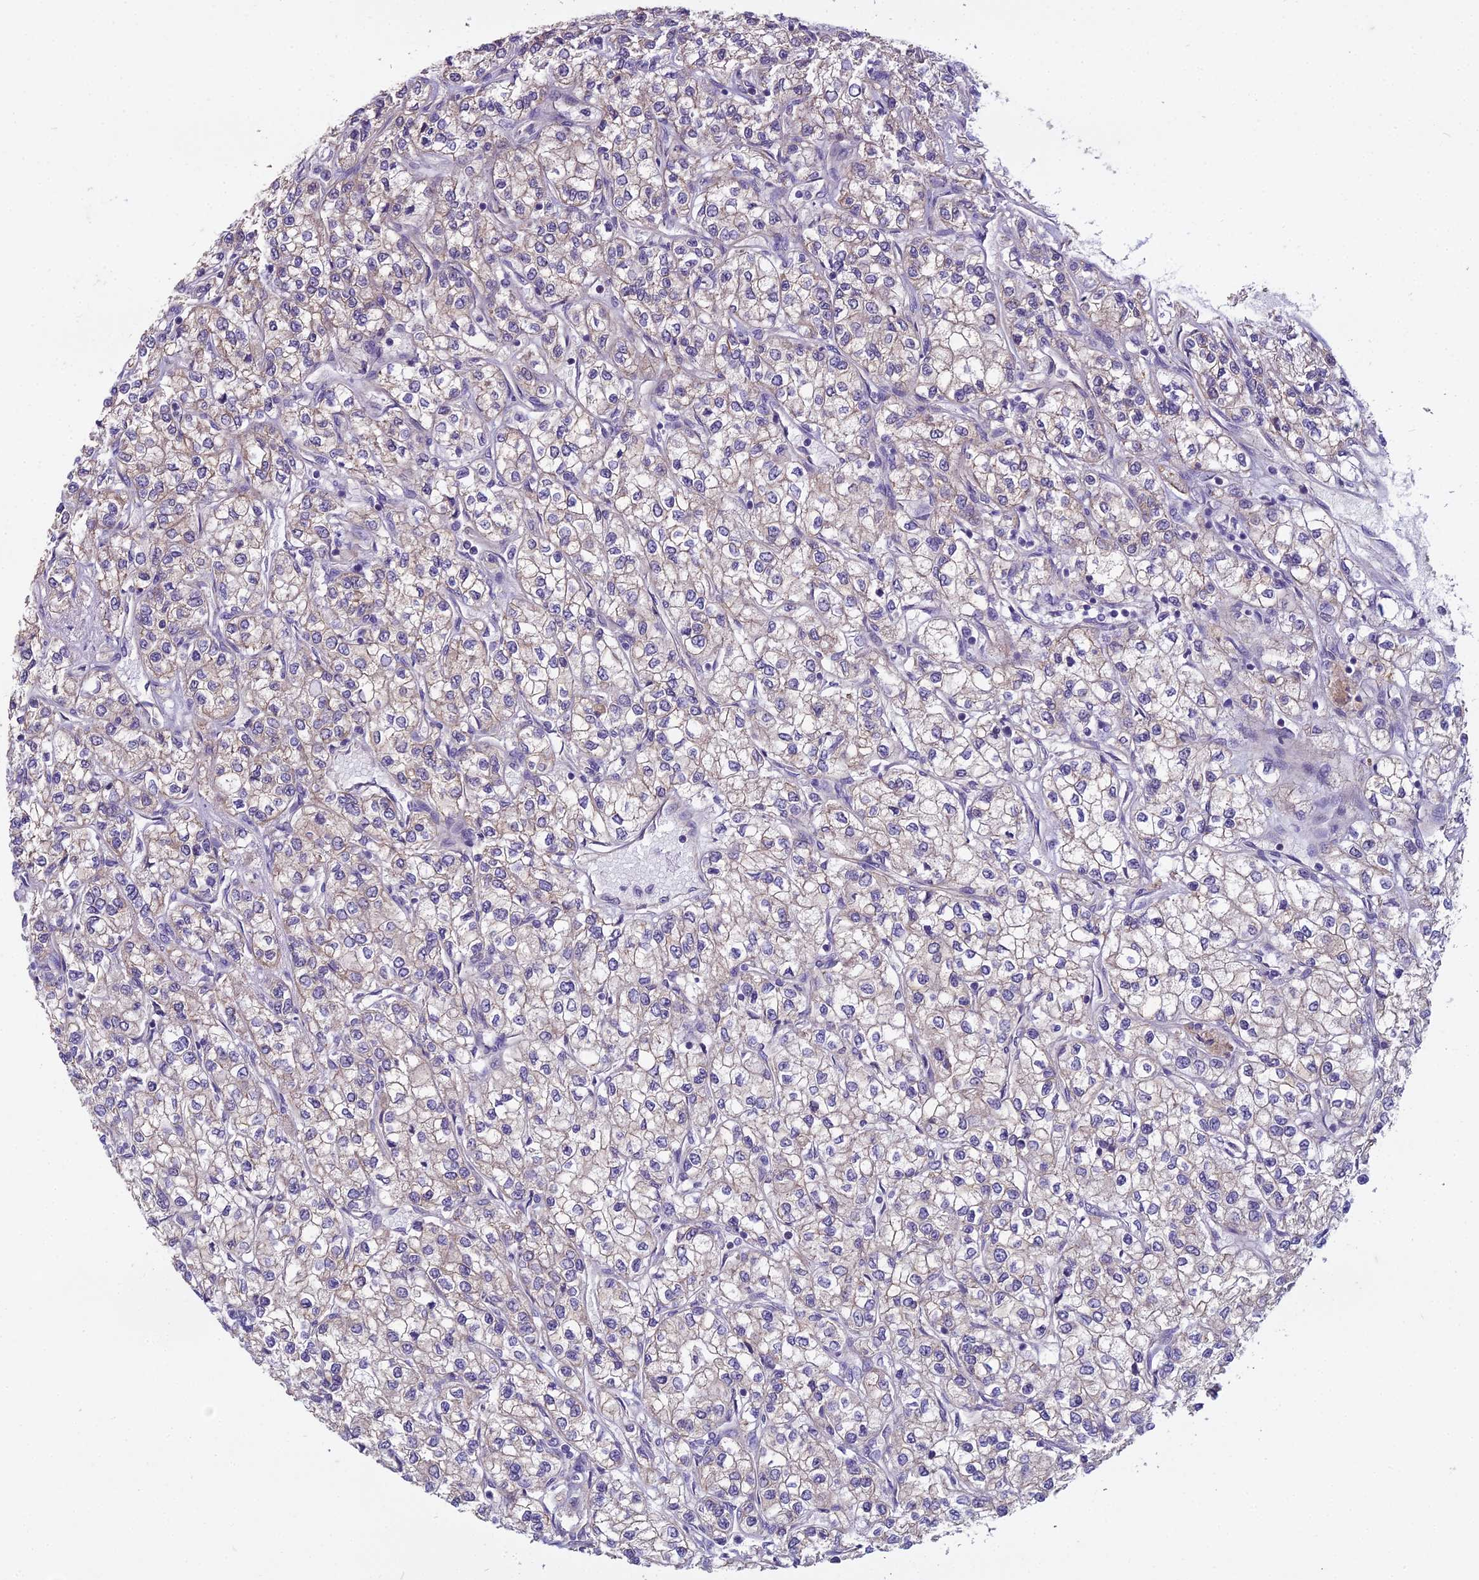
{"staining": {"intensity": "negative", "quantity": "none", "location": "none"}, "tissue": "renal cancer", "cell_type": "Tumor cells", "image_type": "cancer", "snomed": [{"axis": "morphology", "description": "Adenocarcinoma, NOS"}, {"axis": "topography", "description": "Kidney"}], "caption": "Protein analysis of renal cancer (adenocarcinoma) demonstrates no significant expression in tumor cells.", "gene": "DUS2", "patient": {"sex": "male", "age": 80}}